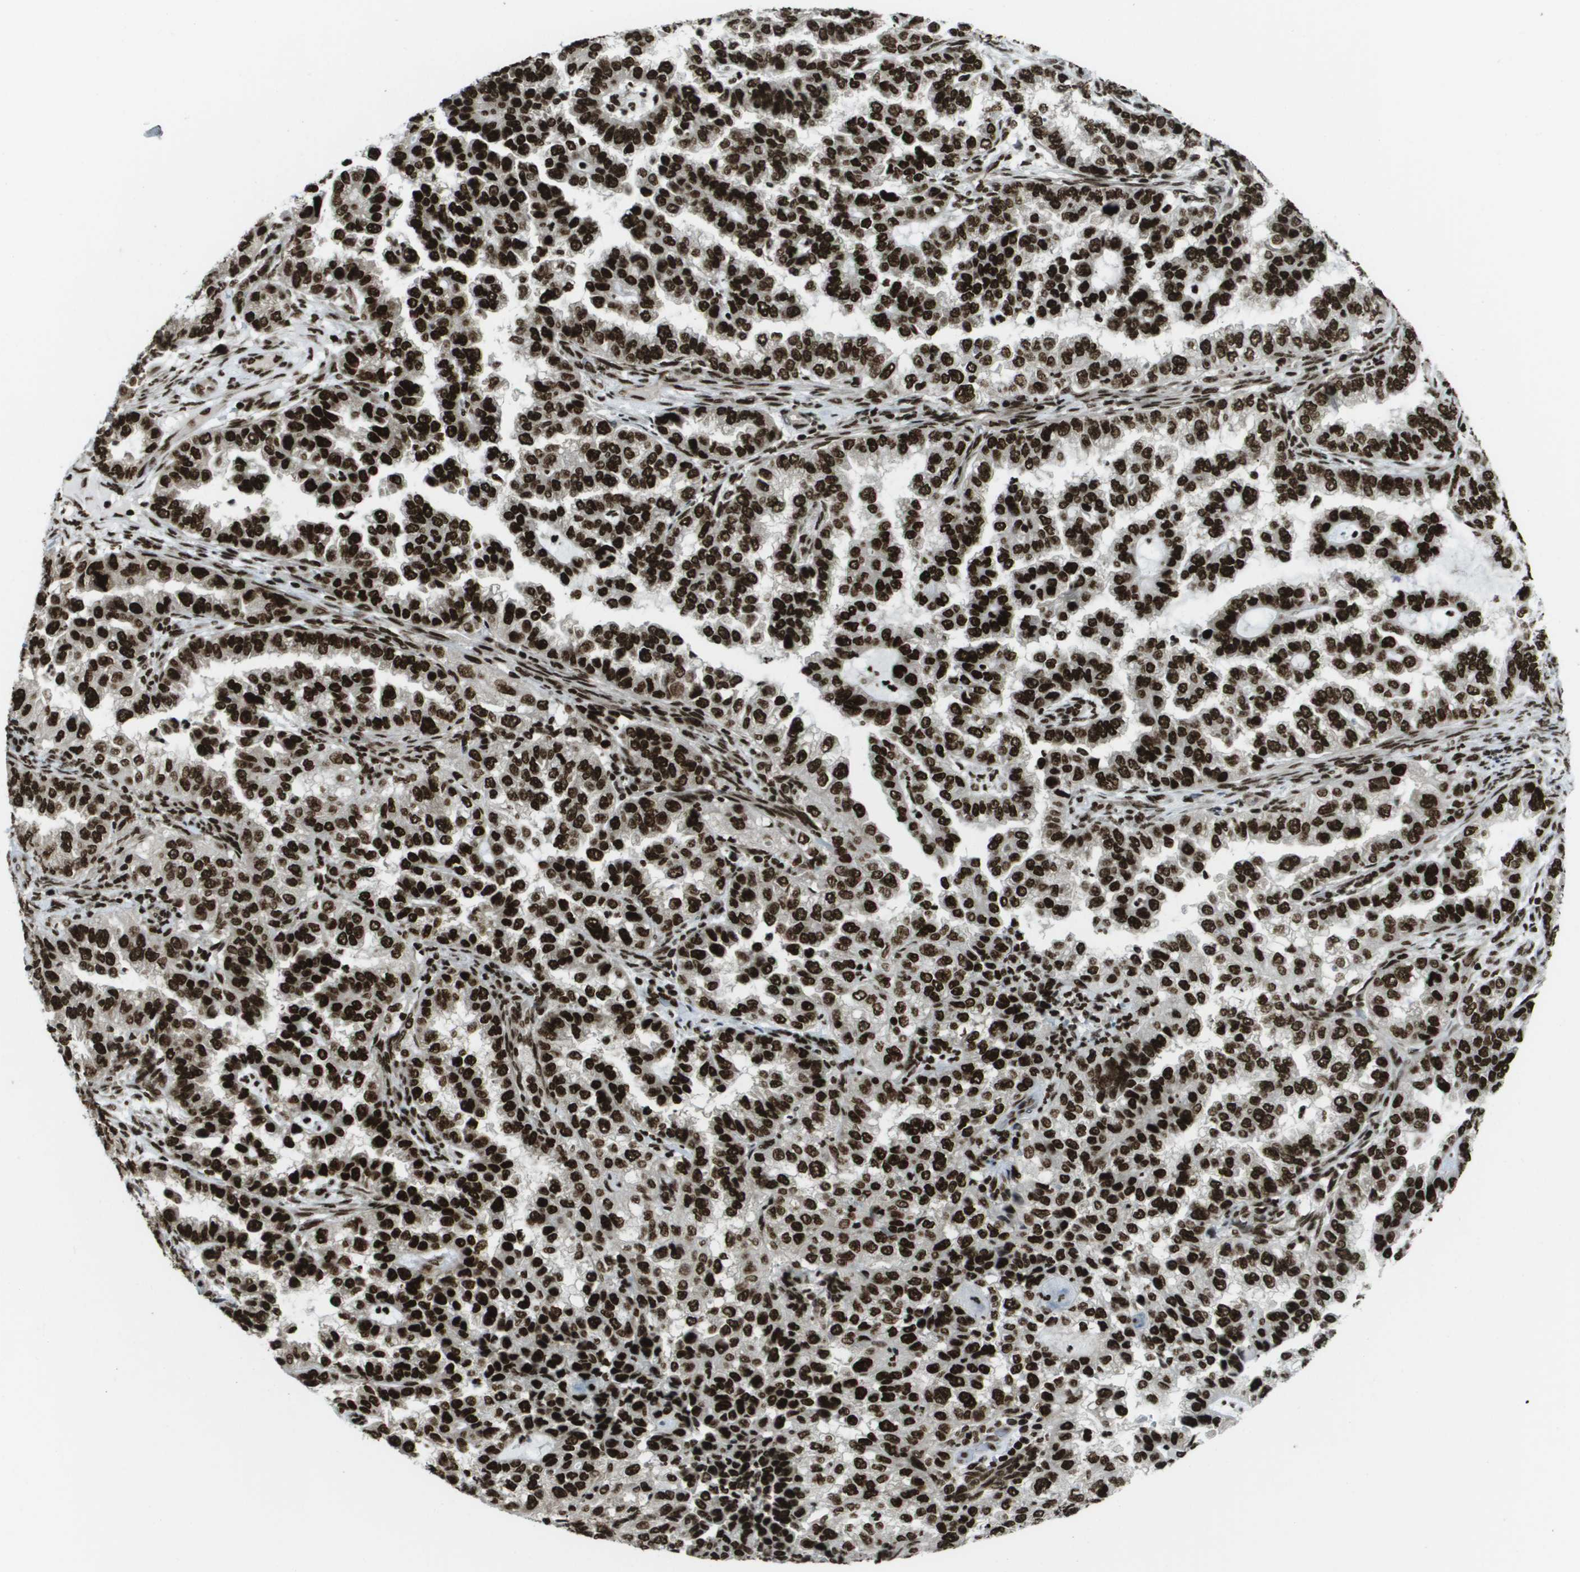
{"staining": {"intensity": "strong", "quantity": ">75%", "location": "nuclear"}, "tissue": "endometrial cancer", "cell_type": "Tumor cells", "image_type": "cancer", "snomed": [{"axis": "morphology", "description": "Adenocarcinoma, NOS"}, {"axis": "topography", "description": "Endometrium"}], "caption": "Protein expression analysis of human endometrial cancer (adenocarcinoma) reveals strong nuclear staining in approximately >75% of tumor cells. (IHC, brightfield microscopy, high magnification).", "gene": "GLYR1", "patient": {"sex": "female", "age": 85}}